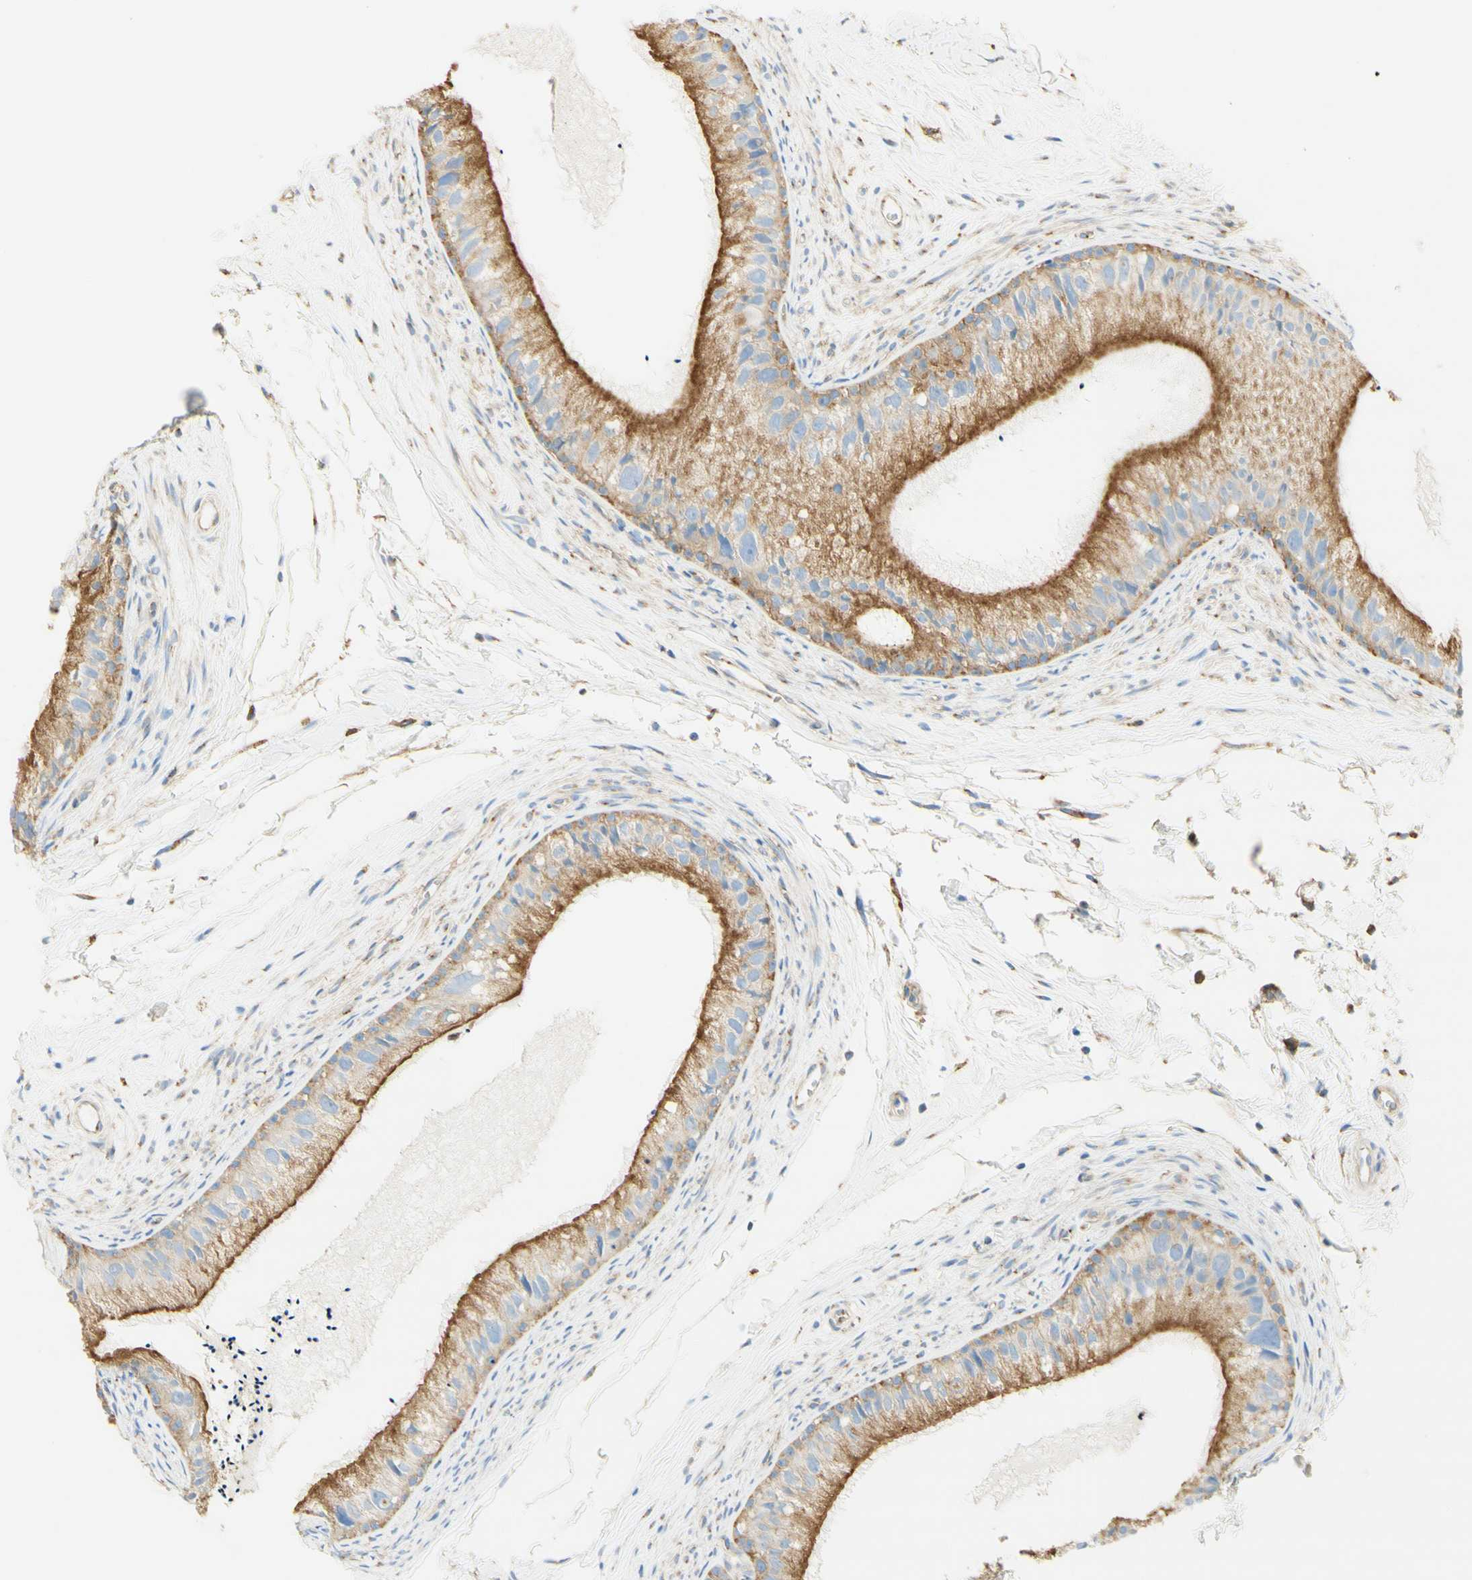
{"staining": {"intensity": "strong", "quantity": "25%-75%", "location": "cytoplasmic/membranous"}, "tissue": "epididymis", "cell_type": "Glandular cells", "image_type": "normal", "snomed": [{"axis": "morphology", "description": "Normal tissue, NOS"}, {"axis": "topography", "description": "Epididymis"}], "caption": "There is high levels of strong cytoplasmic/membranous expression in glandular cells of normal epididymis, as demonstrated by immunohistochemical staining (brown color).", "gene": "CLTC", "patient": {"sex": "male", "age": 56}}